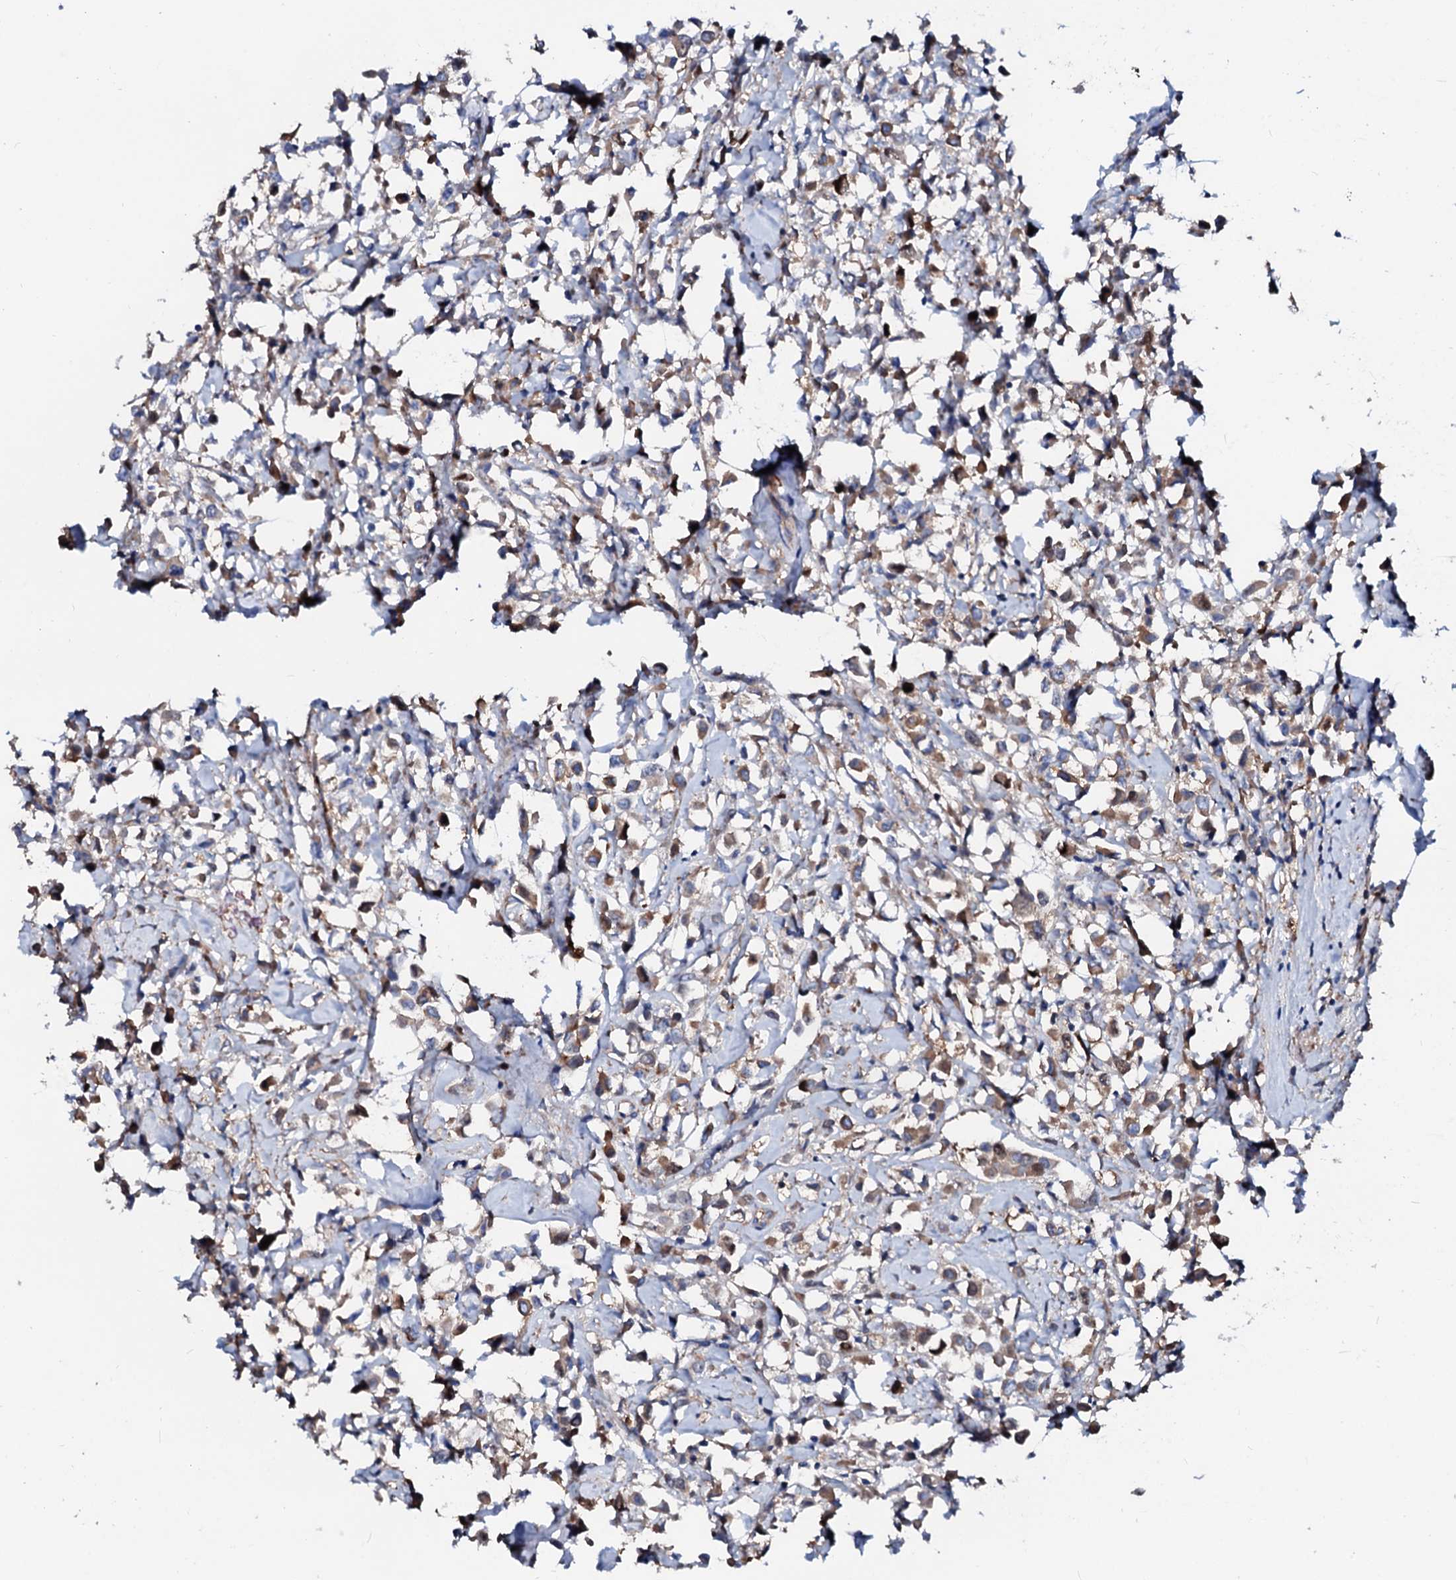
{"staining": {"intensity": "weak", "quantity": ">75%", "location": "cytoplasmic/membranous"}, "tissue": "breast cancer", "cell_type": "Tumor cells", "image_type": "cancer", "snomed": [{"axis": "morphology", "description": "Duct carcinoma"}, {"axis": "topography", "description": "Breast"}], "caption": "Immunohistochemical staining of breast cancer (invasive ductal carcinoma) displays low levels of weak cytoplasmic/membranous protein expression in approximately >75% of tumor cells.", "gene": "CSKMT", "patient": {"sex": "female", "age": 87}}